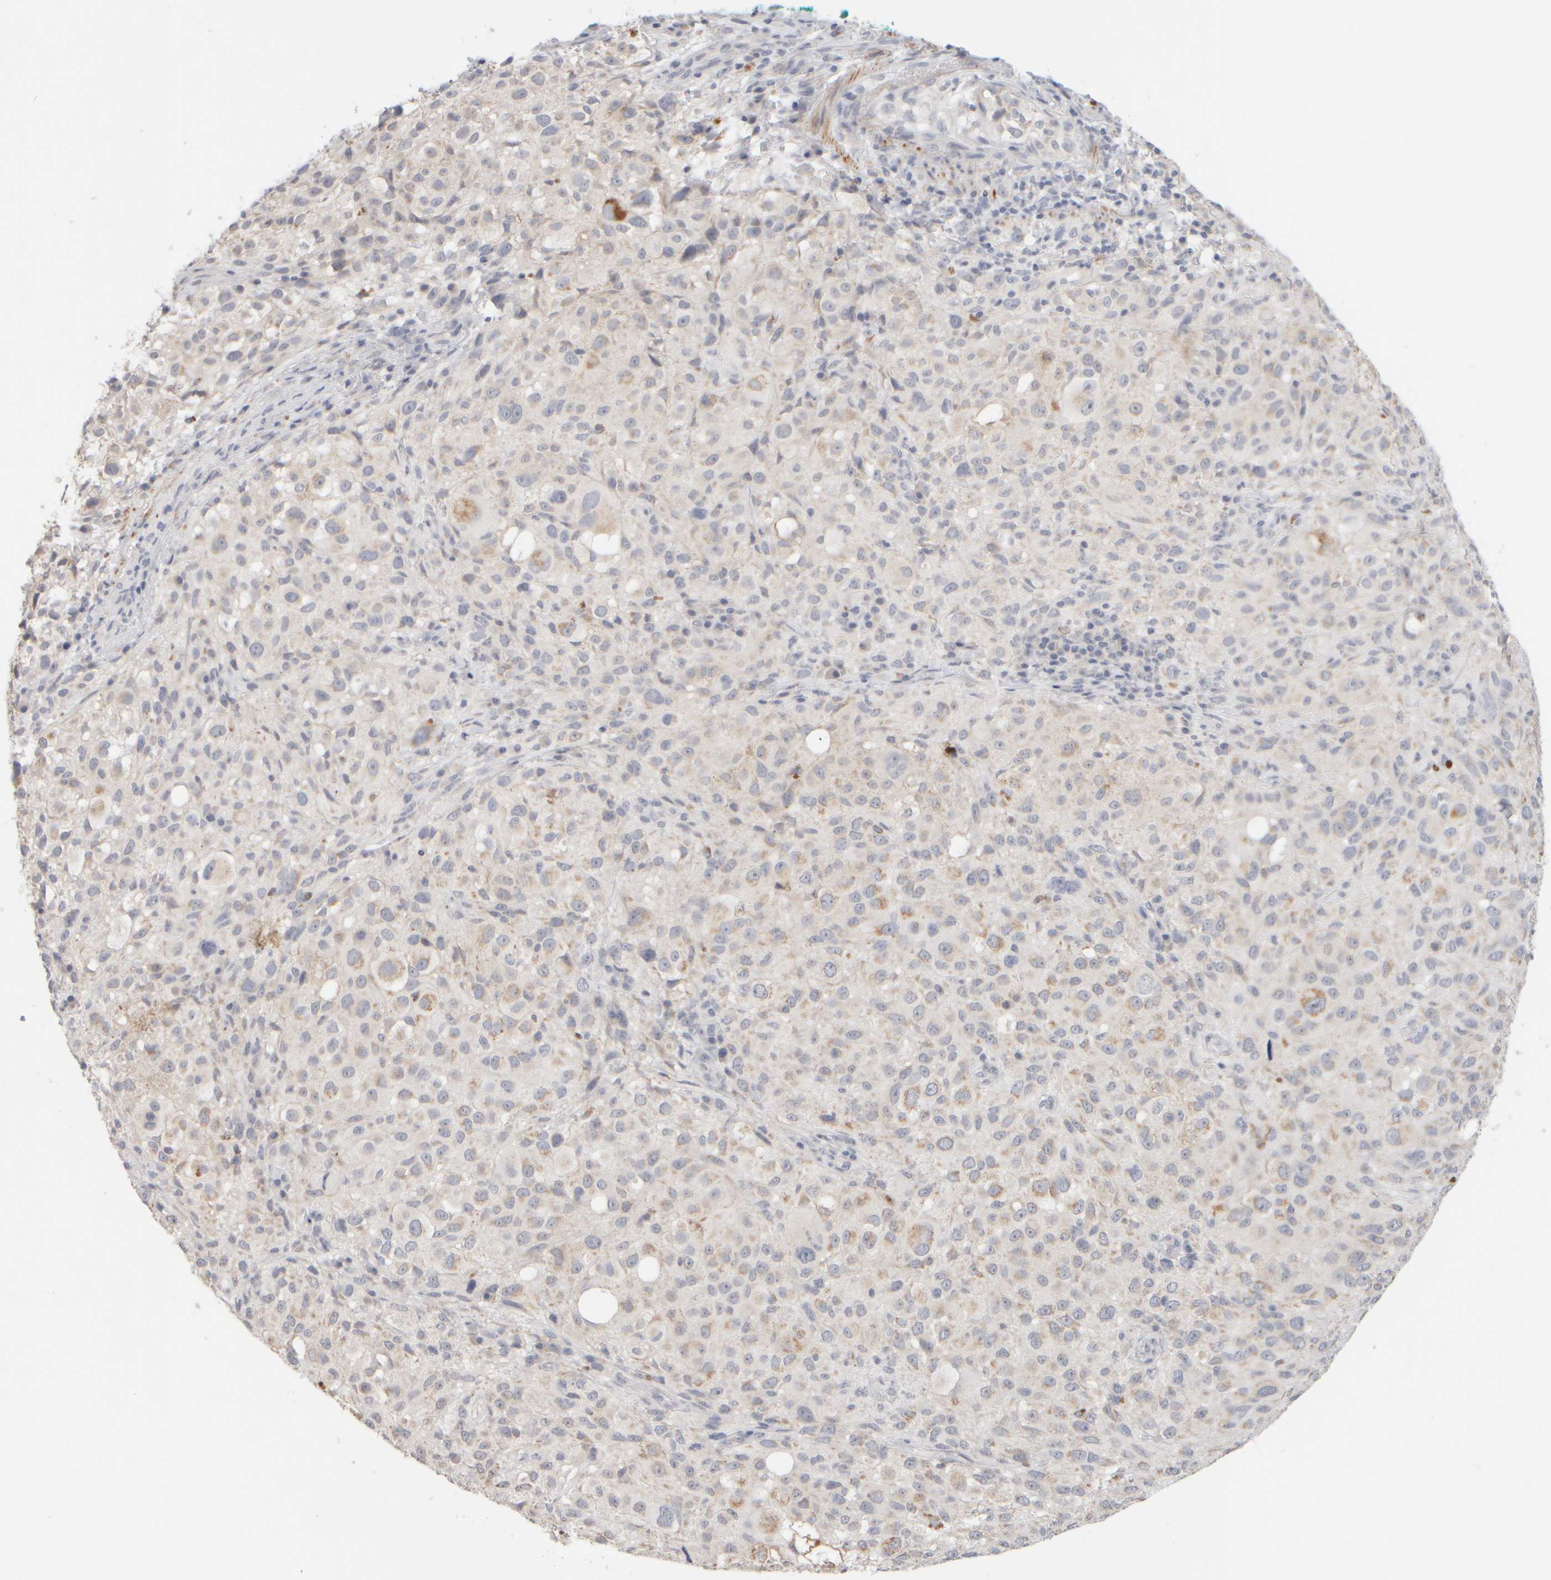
{"staining": {"intensity": "weak", "quantity": "<25%", "location": "cytoplasmic/membranous"}, "tissue": "melanoma", "cell_type": "Tumor cells", "image_type": "cancer", "snomed": [{"axis": "morphology", "description": "Necrosis, NOS"}, {"axis": "morphology", "description": "Malignant melanoma, NOS"}, {"axis": "topography", "description": "Skin"}], "caption": "Tumor cells show no significant protein expression in melanoma.", "gene": "ZNF112", "patient": {"sex": "female", "age": 87}}